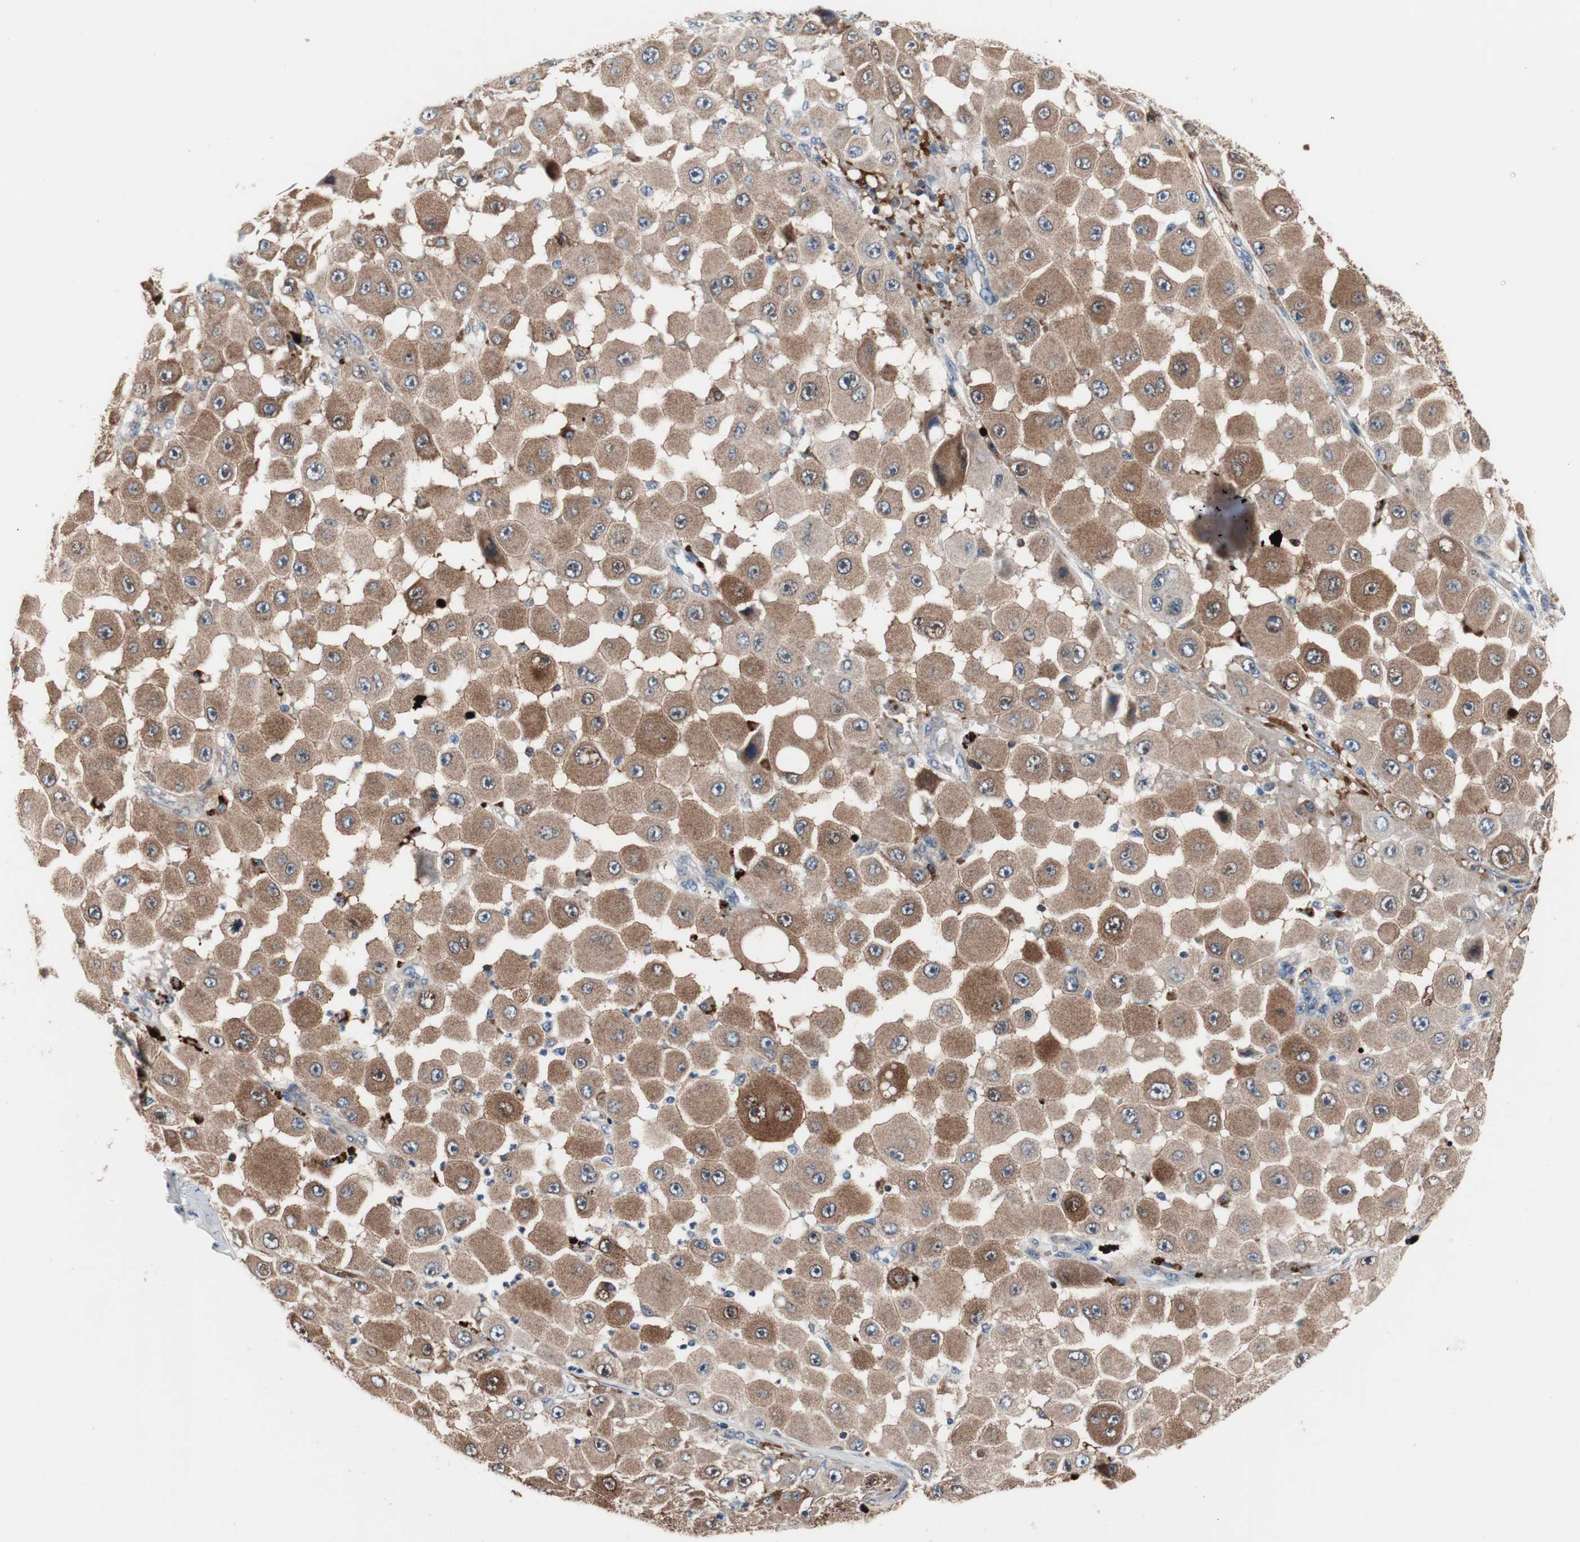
{"staining": {"intensity": "moderate", "quantity": ">75%", "location": "cytoplasmic/membranous"}, "tissue": "melanoma", "cell_type": "Tumor cells", "image_type": "cancer", "snomed": [{"axis": "morphology", "description": "Malignant melanoma, NOS"}, {"axis": "topography", "description": "Skin"}], "caption": "Moderate cytoplasmic/membranous staining for a protein is identified in about >75% of tumor cells of melanoma using immunohistochemistry.", "gene": "PRDX2", "patient": {"sex": "female", "age": 81}}